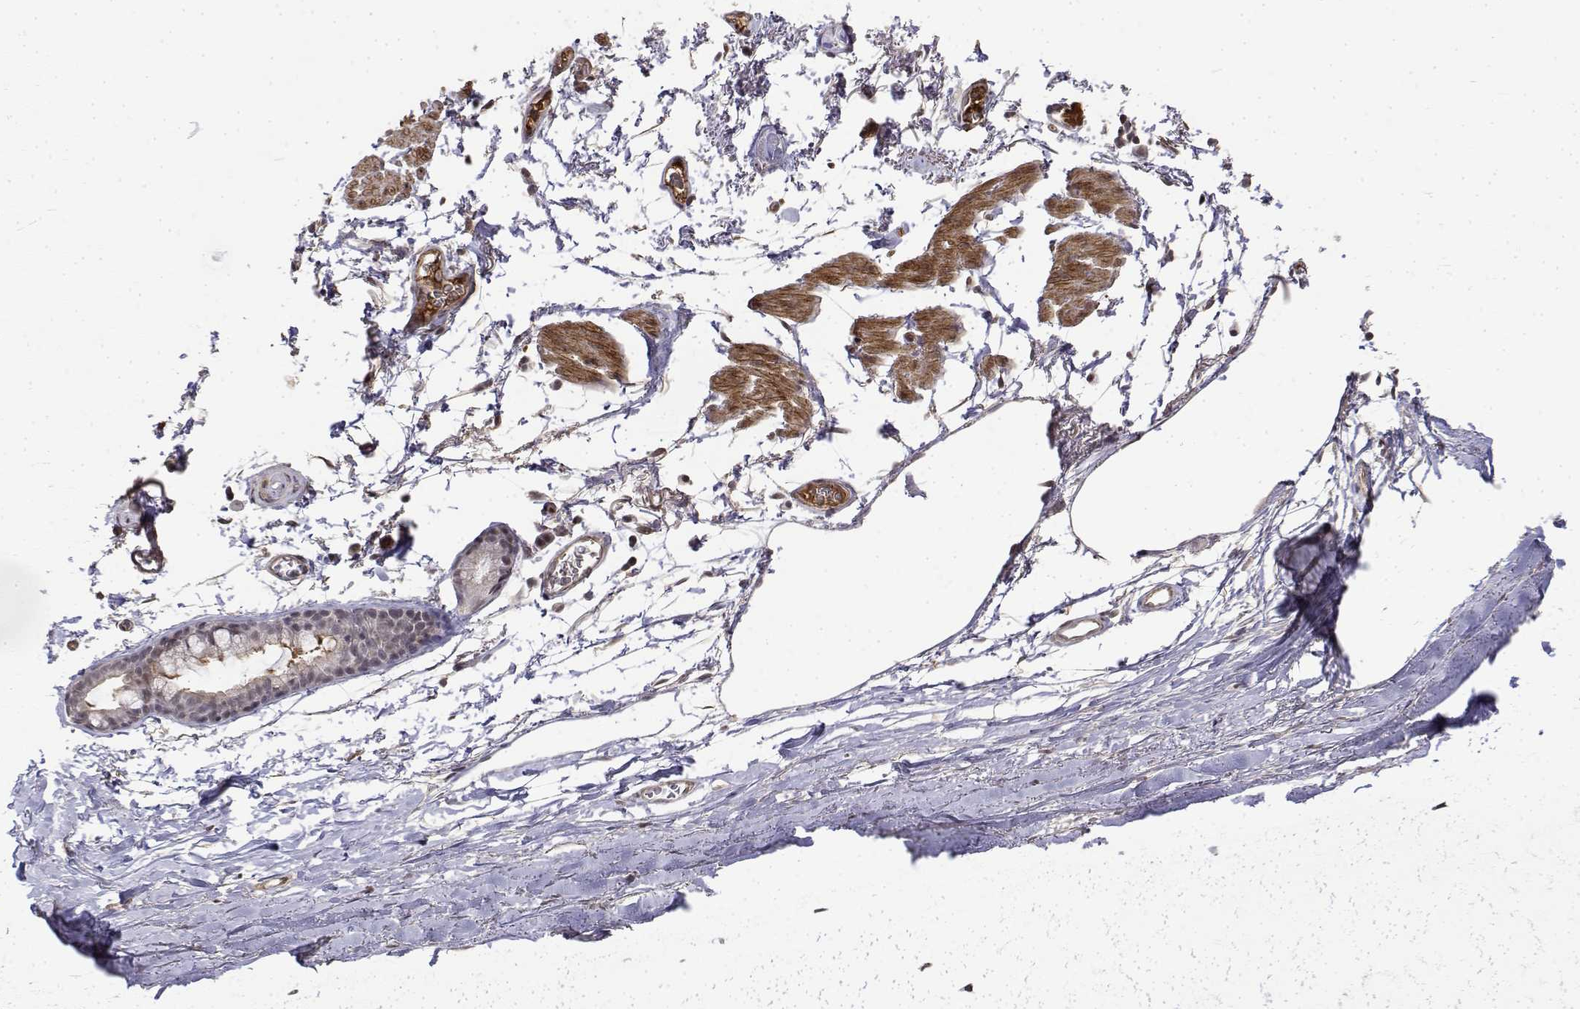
{"staining": {"intensity": "moderate", "quantity": ">75%", "location": "cytoplasmic/membranous,nuclear"}, "tissue": "soft tissue", "cell_type": "Fibroblasts", "image_type": "normal", "snomed": [{"axis": "morphology", "description": "Normal tissue, NOS"}, {"axis": "topography", "description": "Cartilage tissue"}, {"axis": "topography", "description": "Bronchus"}], "caption": "Soft tissue stained with a brown dye reveals moderate cytoplasmic/membranous,nuclear positive staining in about >75% of fibroblasts.", "gene": "ITGA7", "patient": {"sex": "female", "age": 79}}